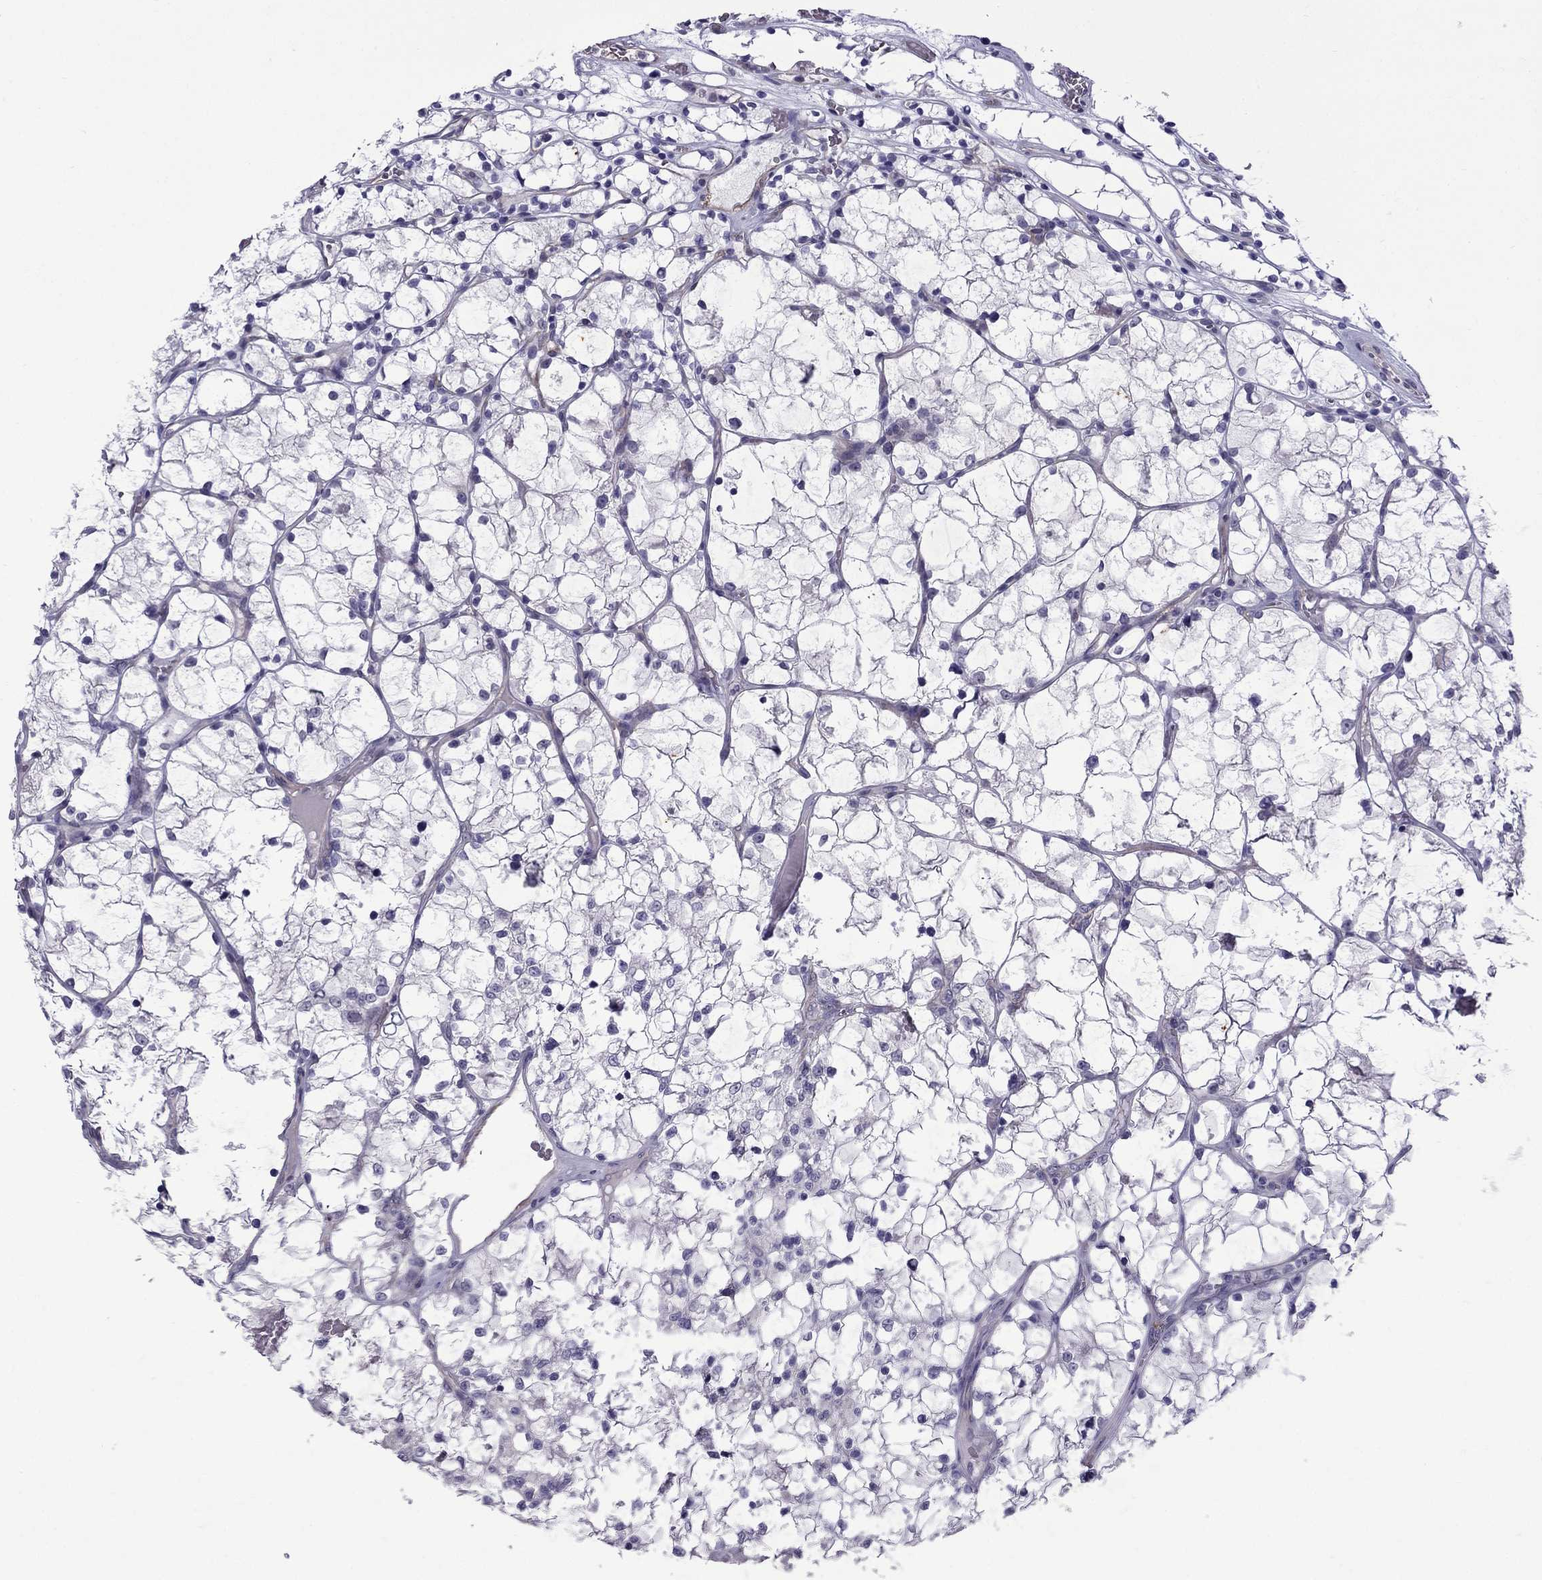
{"staining": {"intensity": "negative", "quantity": "none", "location": "none"}, "tissue": "renal cancer", "cell_type": "Tumor cells", "image_type": "cancer", "snomed": [{"axis": "morphology", "description": "Adenocarcinoma, NOS"}, {"axis": "topography", "description": "Kidney"}], "caption": "Tumor cells show no significant protein expression in adenocarcinoma (renal).", "gene": "CHRNA5", "patient": {"sex": "female", "age": 69}}